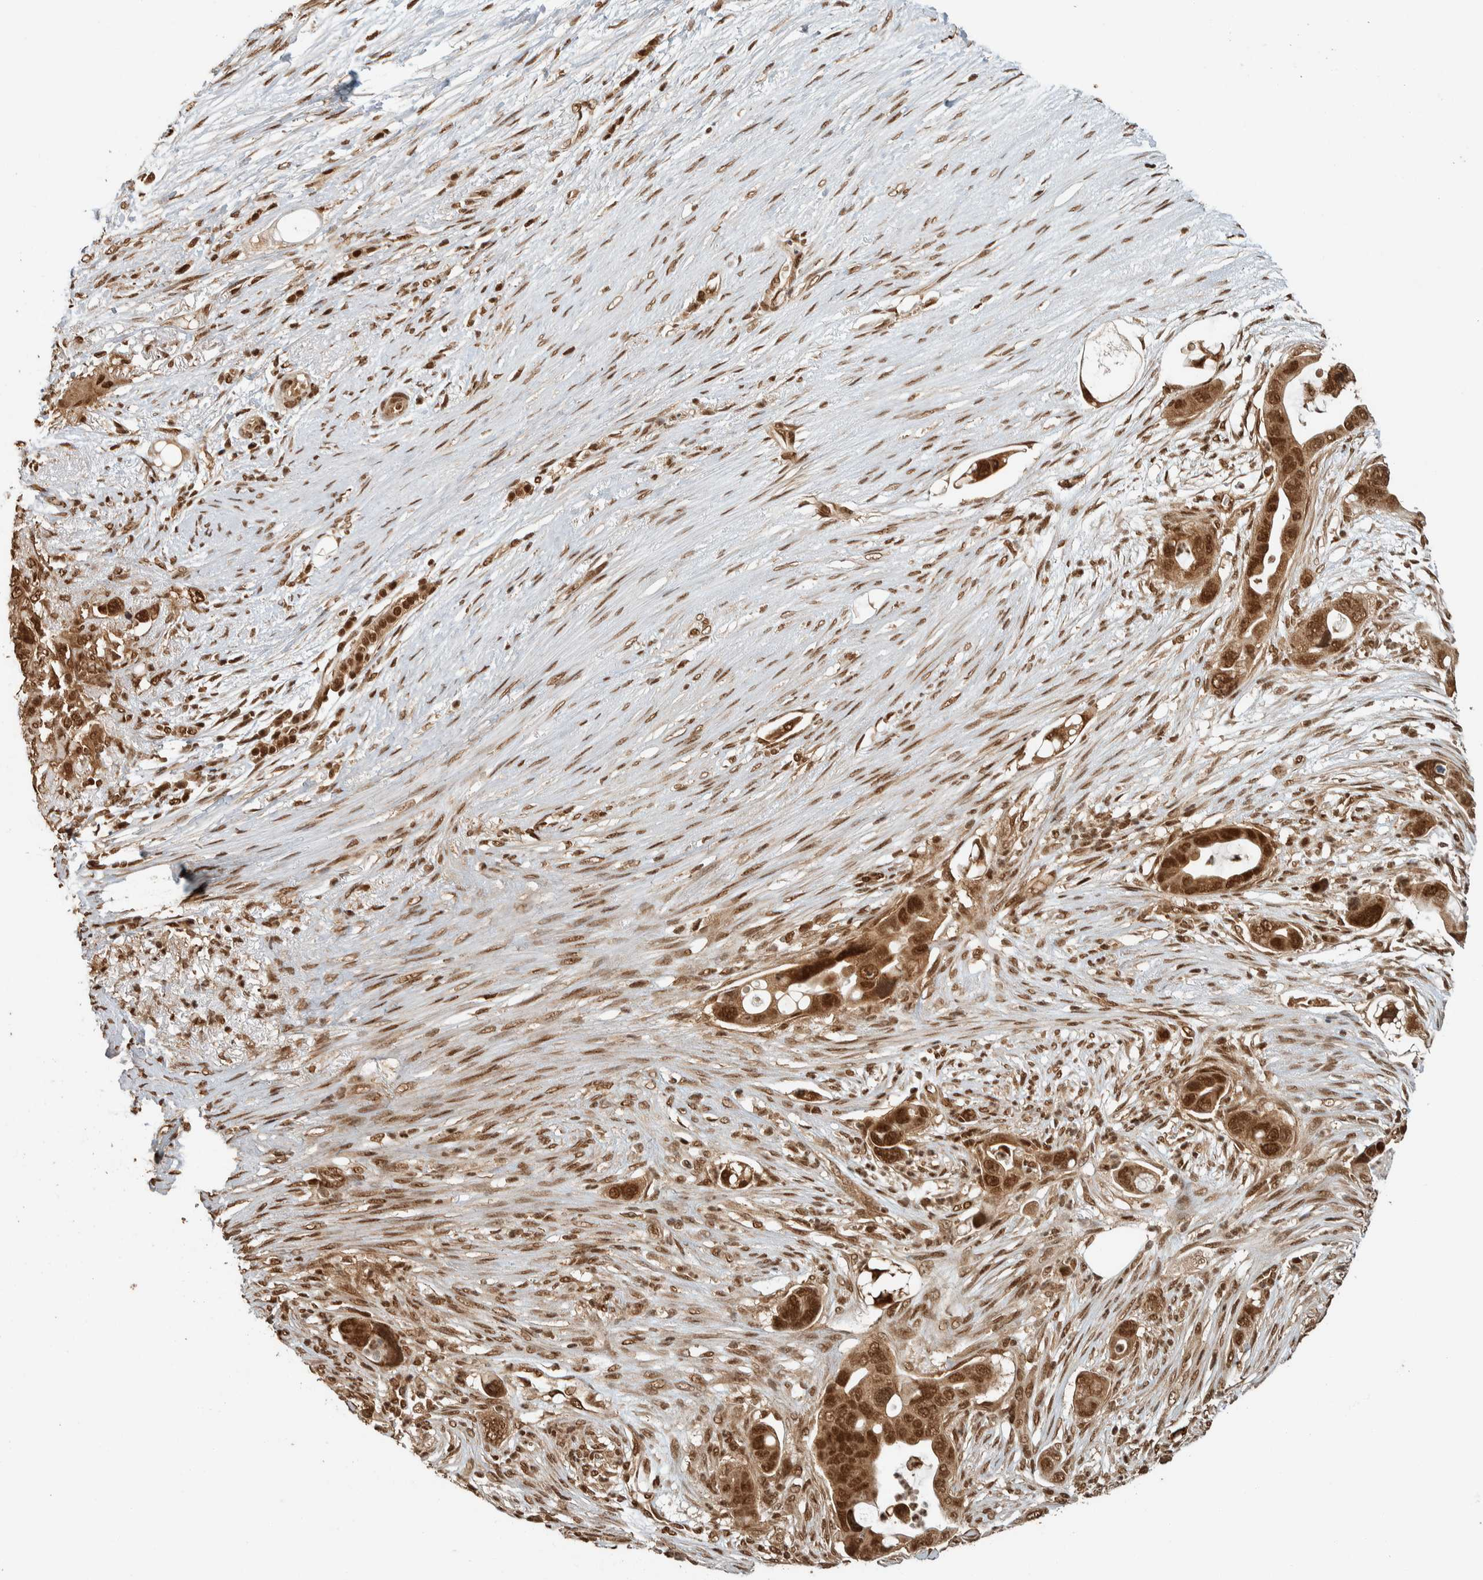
{"staining": {"intensity": "strong", "quantity": ">75%", "location": "cytoplasmic/membranous,nuclear"}, "tissue": "pancreatic cancer", "cell_type": "Tumor cells", "image_type": "cancer", "snomed": [{"axis": "morphology", "description": "Adenocarcinoma, NOS"}, {"axis": "topography", "description": "Pancreas"}], "caption": "Immunohistochemical staining of human pancreatic cancer (adenocarcinoma) reveals high levels of strong cytoplasmic/membranous and nuclear expression in approximately >75% of tumor cells. Nuclei are stained in blue.", "gene": "ZBTB2", "patient": {"sex": "female", "age": 72}}